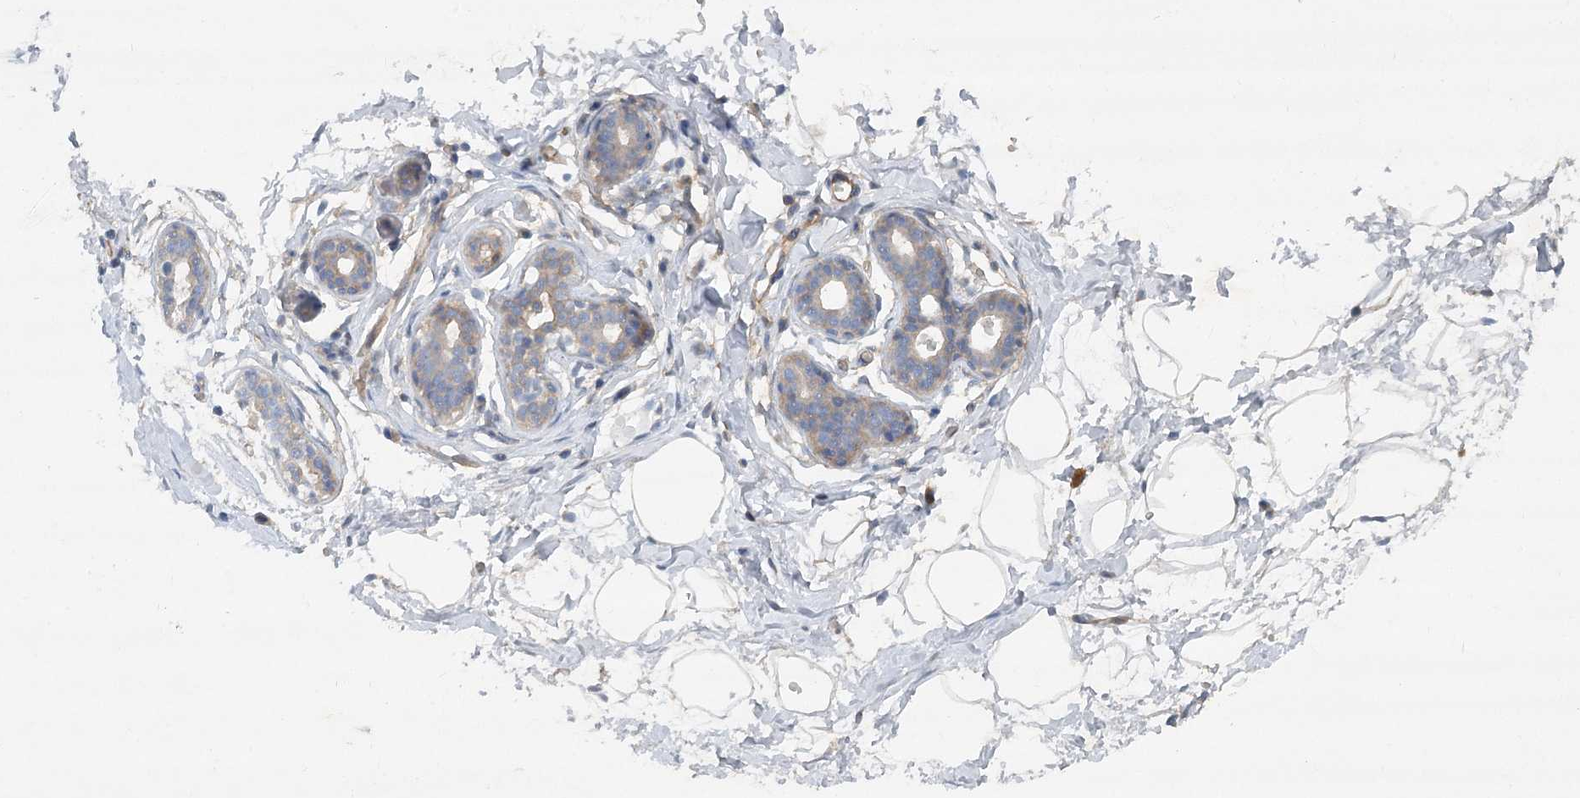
{"staining": {"intensity": "negative", "quantity": "none", "location": "none"}, "tissue": "breast", "cell_type": "Adipocytes", "image_type": "normal", "snomed": [{"axis": "morphology", "description": "Normal tissue, NOS"}, {"axis": "topography", "description": "Breast"}], "caption": "The image demonstrates no staining of adipocytes in benign breast. (Brightfield microscopy of DAB immunohistochemistry at high magnification).", "gene": "DNMBP", "patient": {"sex": "female", "age": 23}}